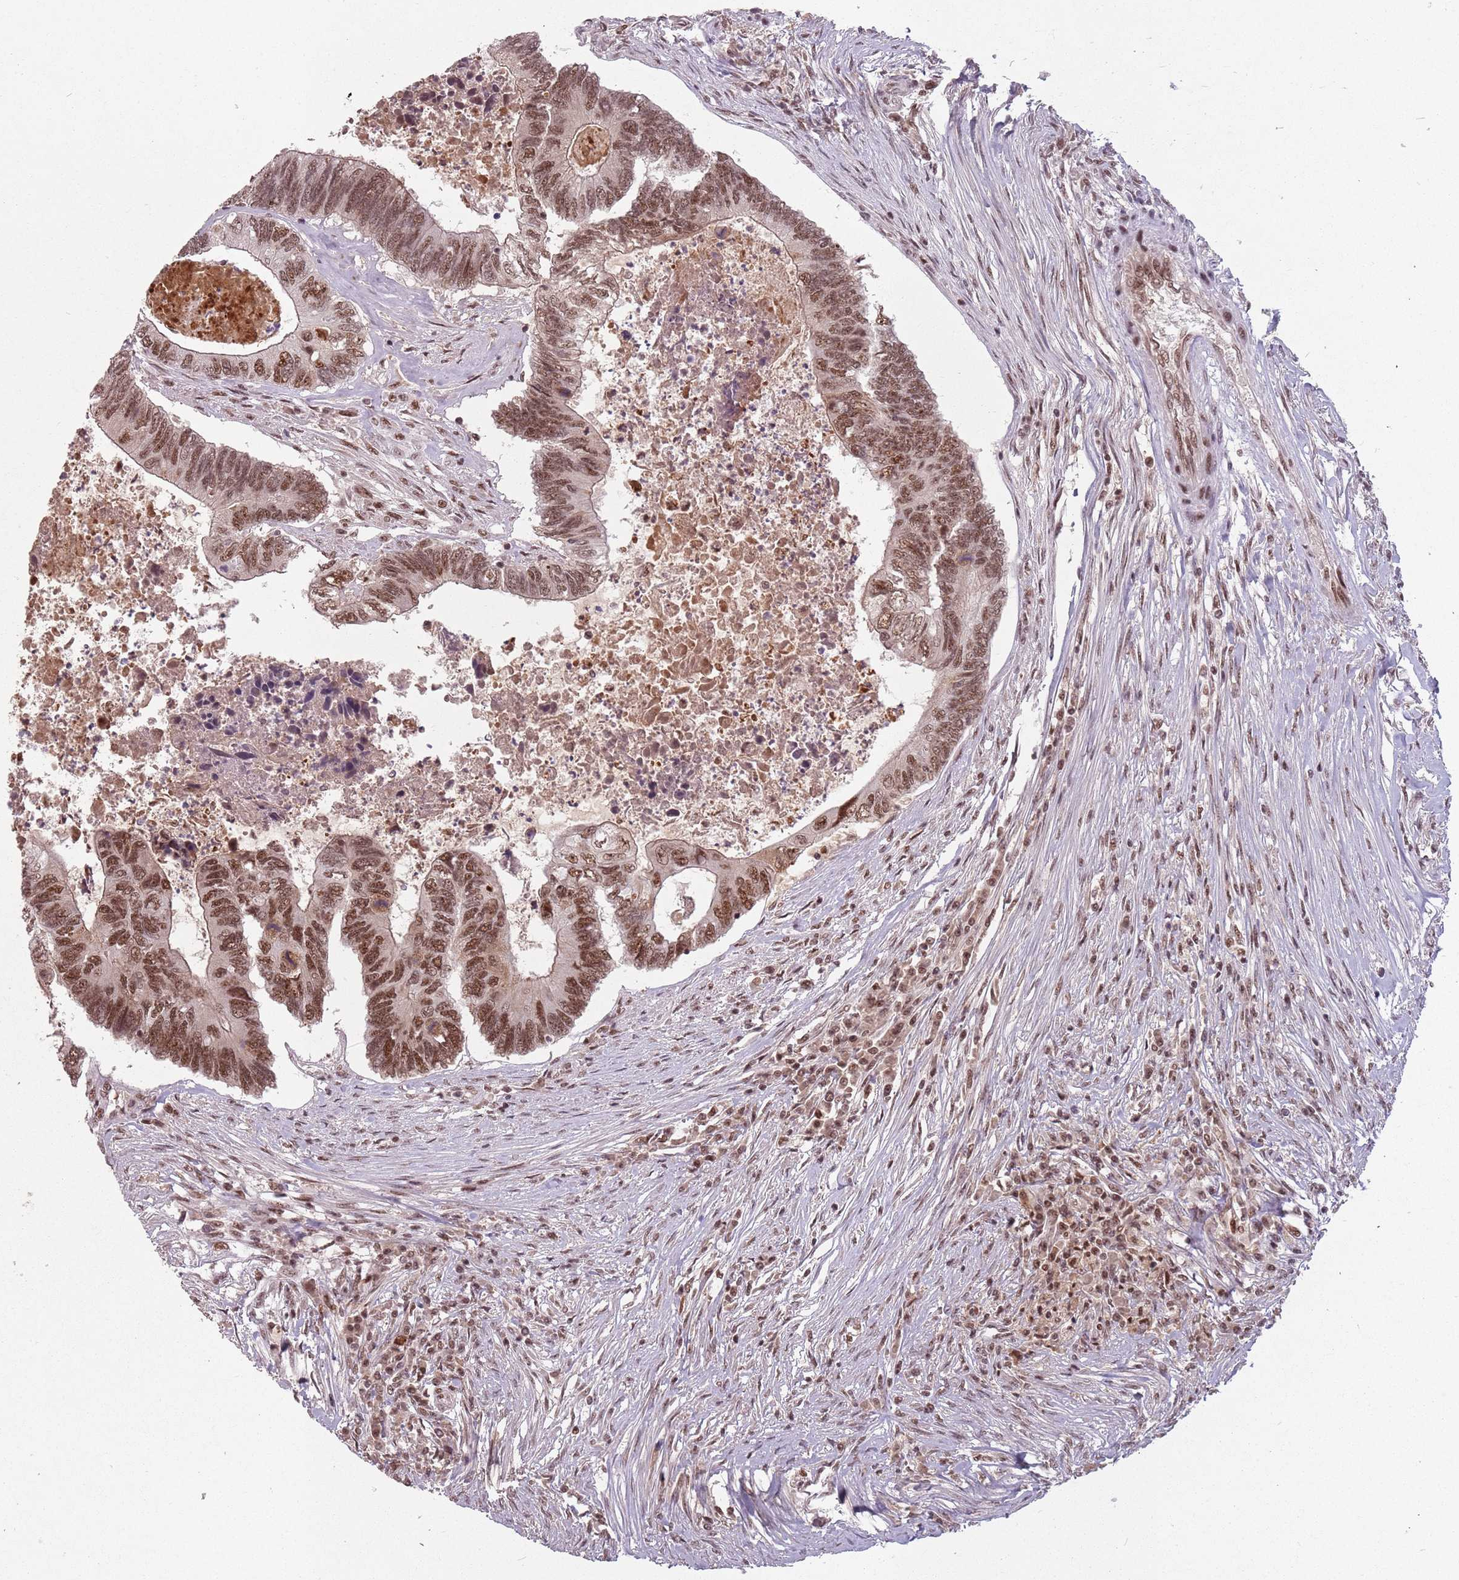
{"staining": {"intensity": "moderate", "quantity": ">75%", "location": "nuclear"}, "tissue": "colorectal cancer", "cell_type": "Tumor cells", "image_type": "cancer", "snomed": [{"axis": "morphology", "description": "Adenocarcinoma, NOS"}, {"axis": "topography", "description": "Colon"}], "caption": "Immunohistochemical staining of colorectal cancer (adenocarcinoma) shows medium levels of moderate nuclear protein staining in approximately >75% of tumor cells. The protein is stained brown, and the nuclei are stained in blue (DAB (3,3'-diaminobenzidine) IHC with brightfield microscopy, high magnification).", "gene": "NCBP1", "patient": {"sex": "female", "age": 67}}